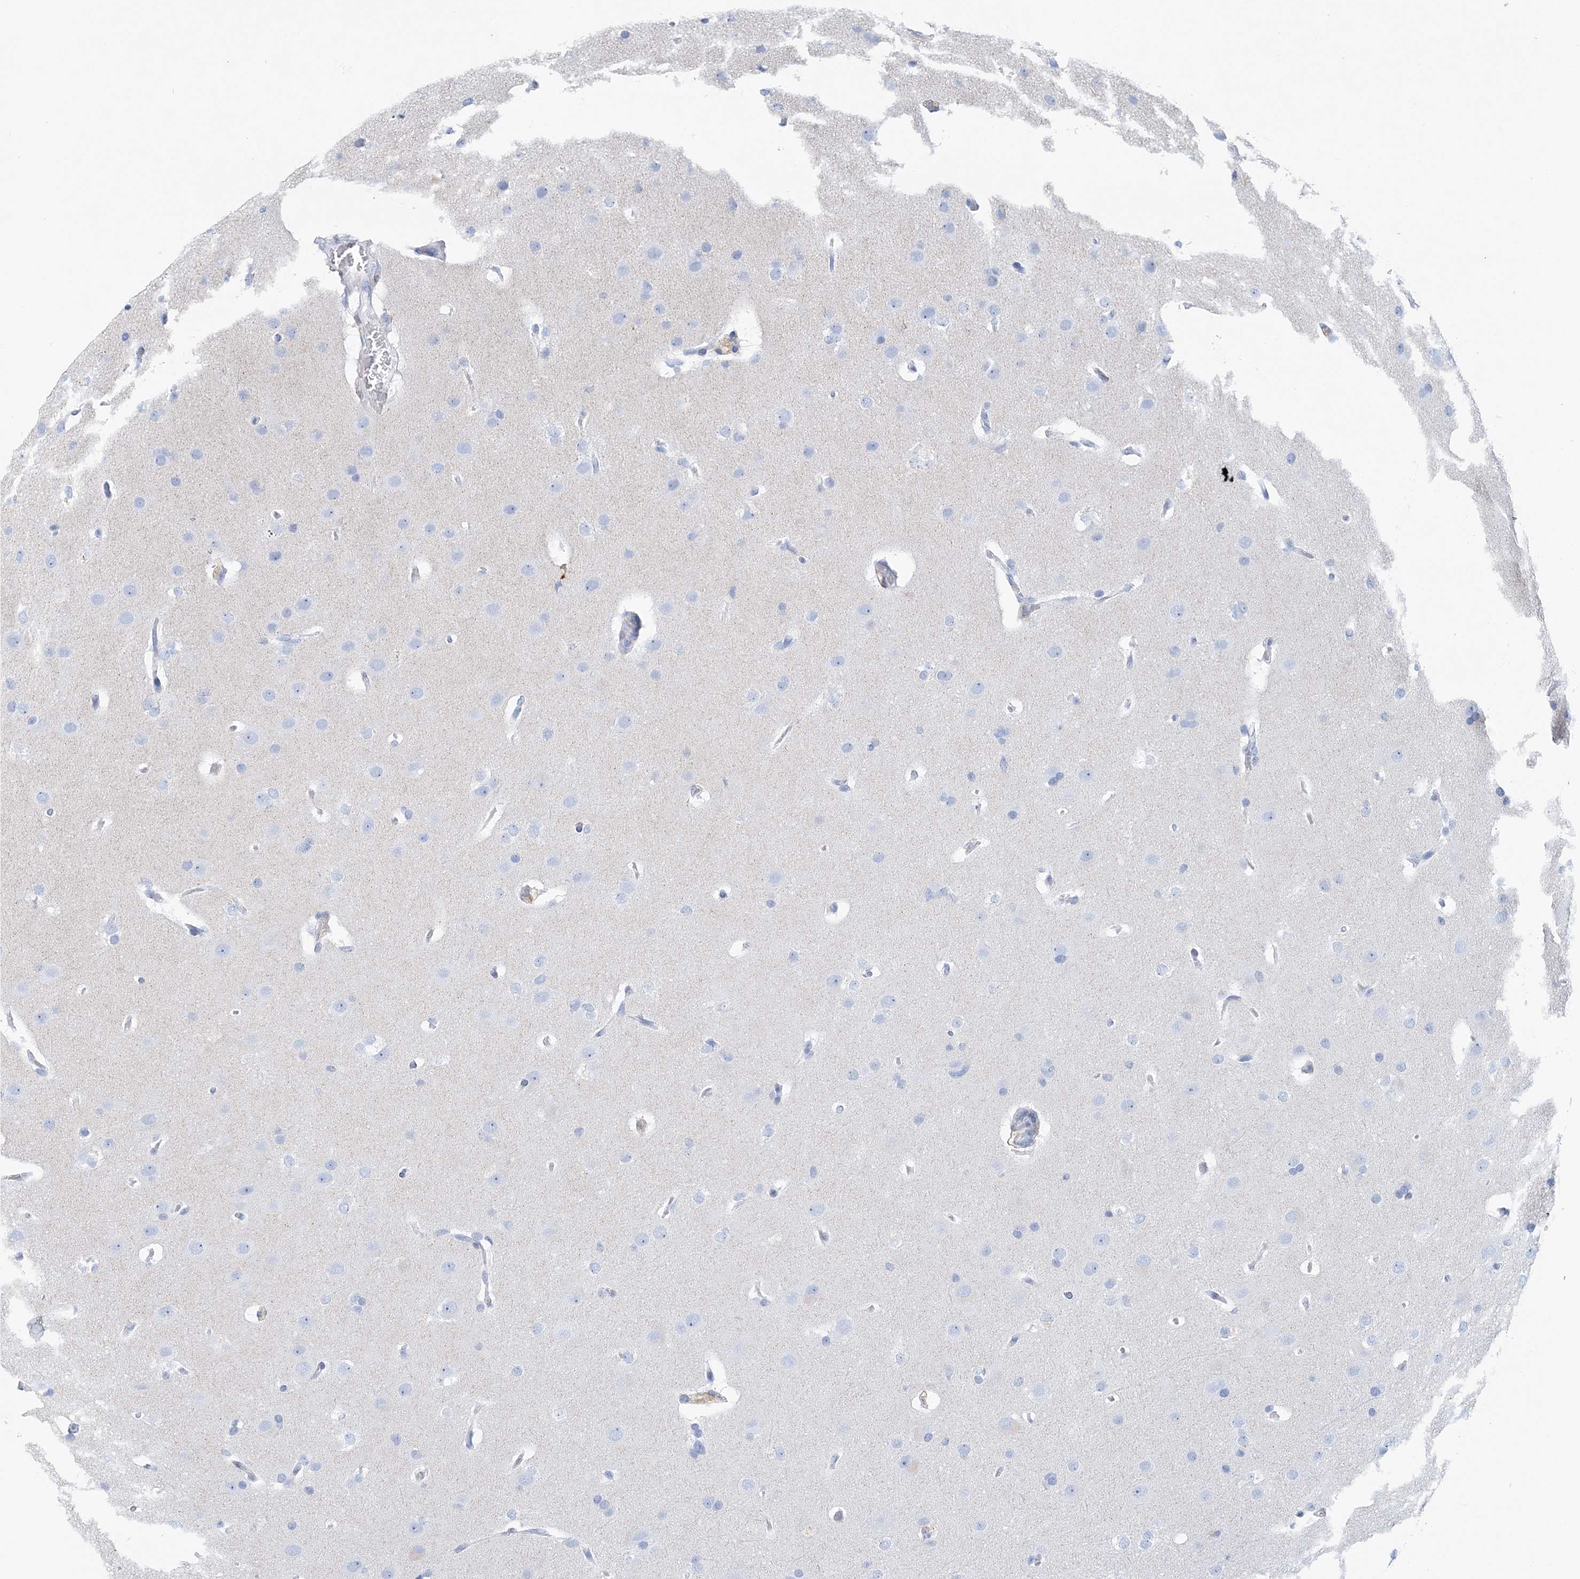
{"staining": {"intensity": "negative", "quantity": "none", "location": "none"}, "tissue": "glioma", "cell_type": "Tumor cells", "image_type": "cancer", "snomed": [{"axis": "morphology", "description": "Glioma, malignant, Low grade"}, {"axis": "topography", "description": "Brain"}], "caption": "Tumor cells are negative for protein expression in human malignant glioma (low-grade). The staining is performed using DAB (3,3'-diaminobenzidine) brown chromogen with nuclei counter-stained in using hematoxylin.", "gene": "NKX6-1", "patient": {"sex": "female", "age": 37}}